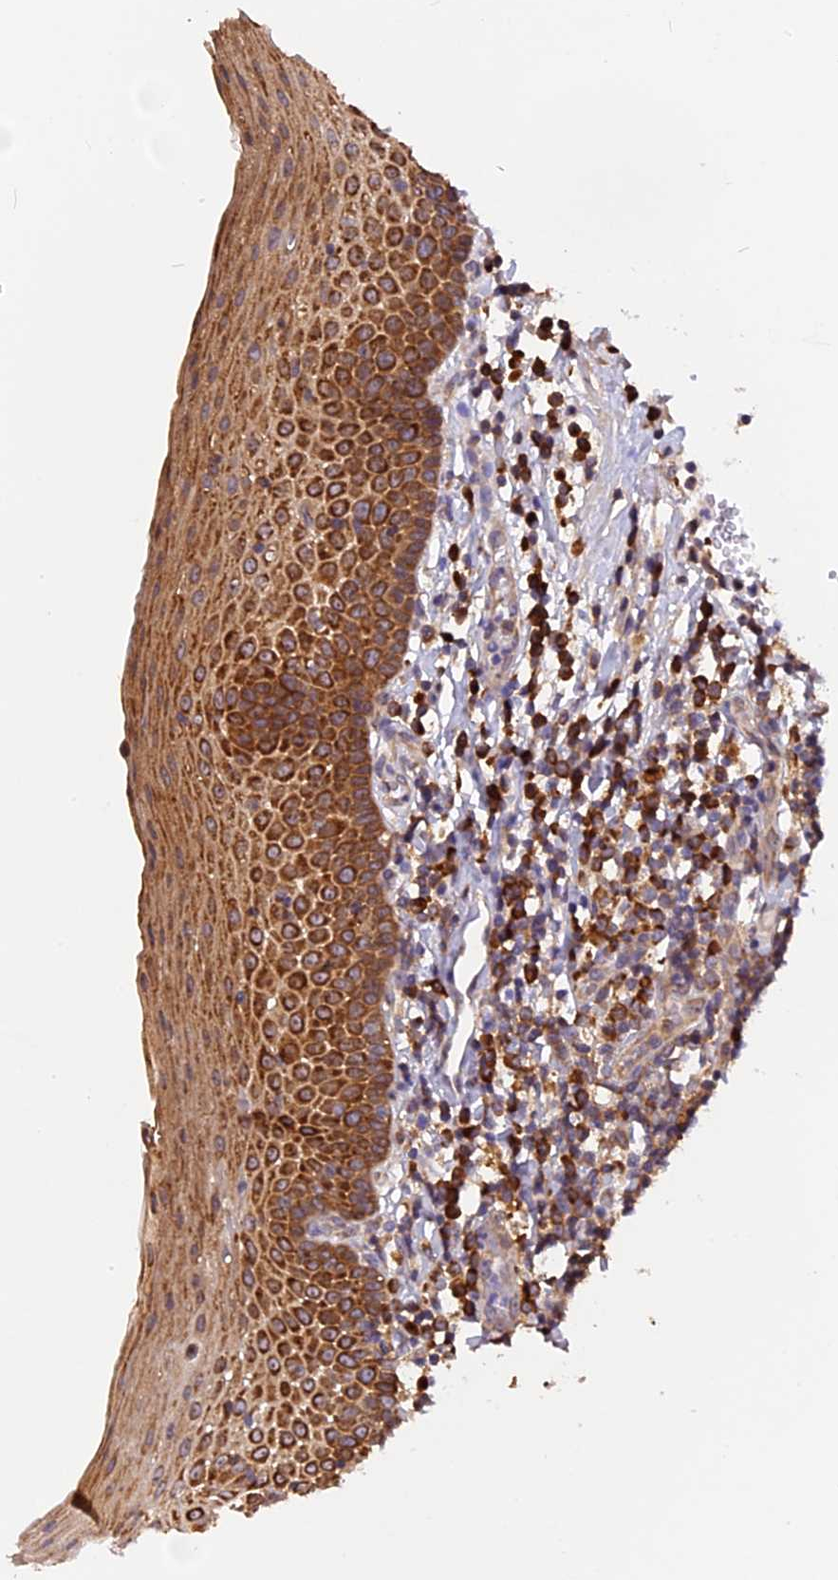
{"staining": {"intensity": "strong", "quantity": "25%-75%", "location": "cytoplasmic/membranous"}, "tissue": "oral mucosa", "cell_type": "Squamous epithelial cells", "image_type": "normal", "snomed": [{"axis": "morphology", "description": "Normal tissue, NOS"}, {"axis": "topography", "description": "Oral tissue"}], "caption": "Squamous epithelial cells exhibit strong cytoplasmic/membranous expression in about 25%-75% of cells in normal oral mucosa. (DAB IHC, brown staining for protein, blue staining for nuclei).", "gene": "GNPTAB", "patient": {"sex": "female", "age": 69}}